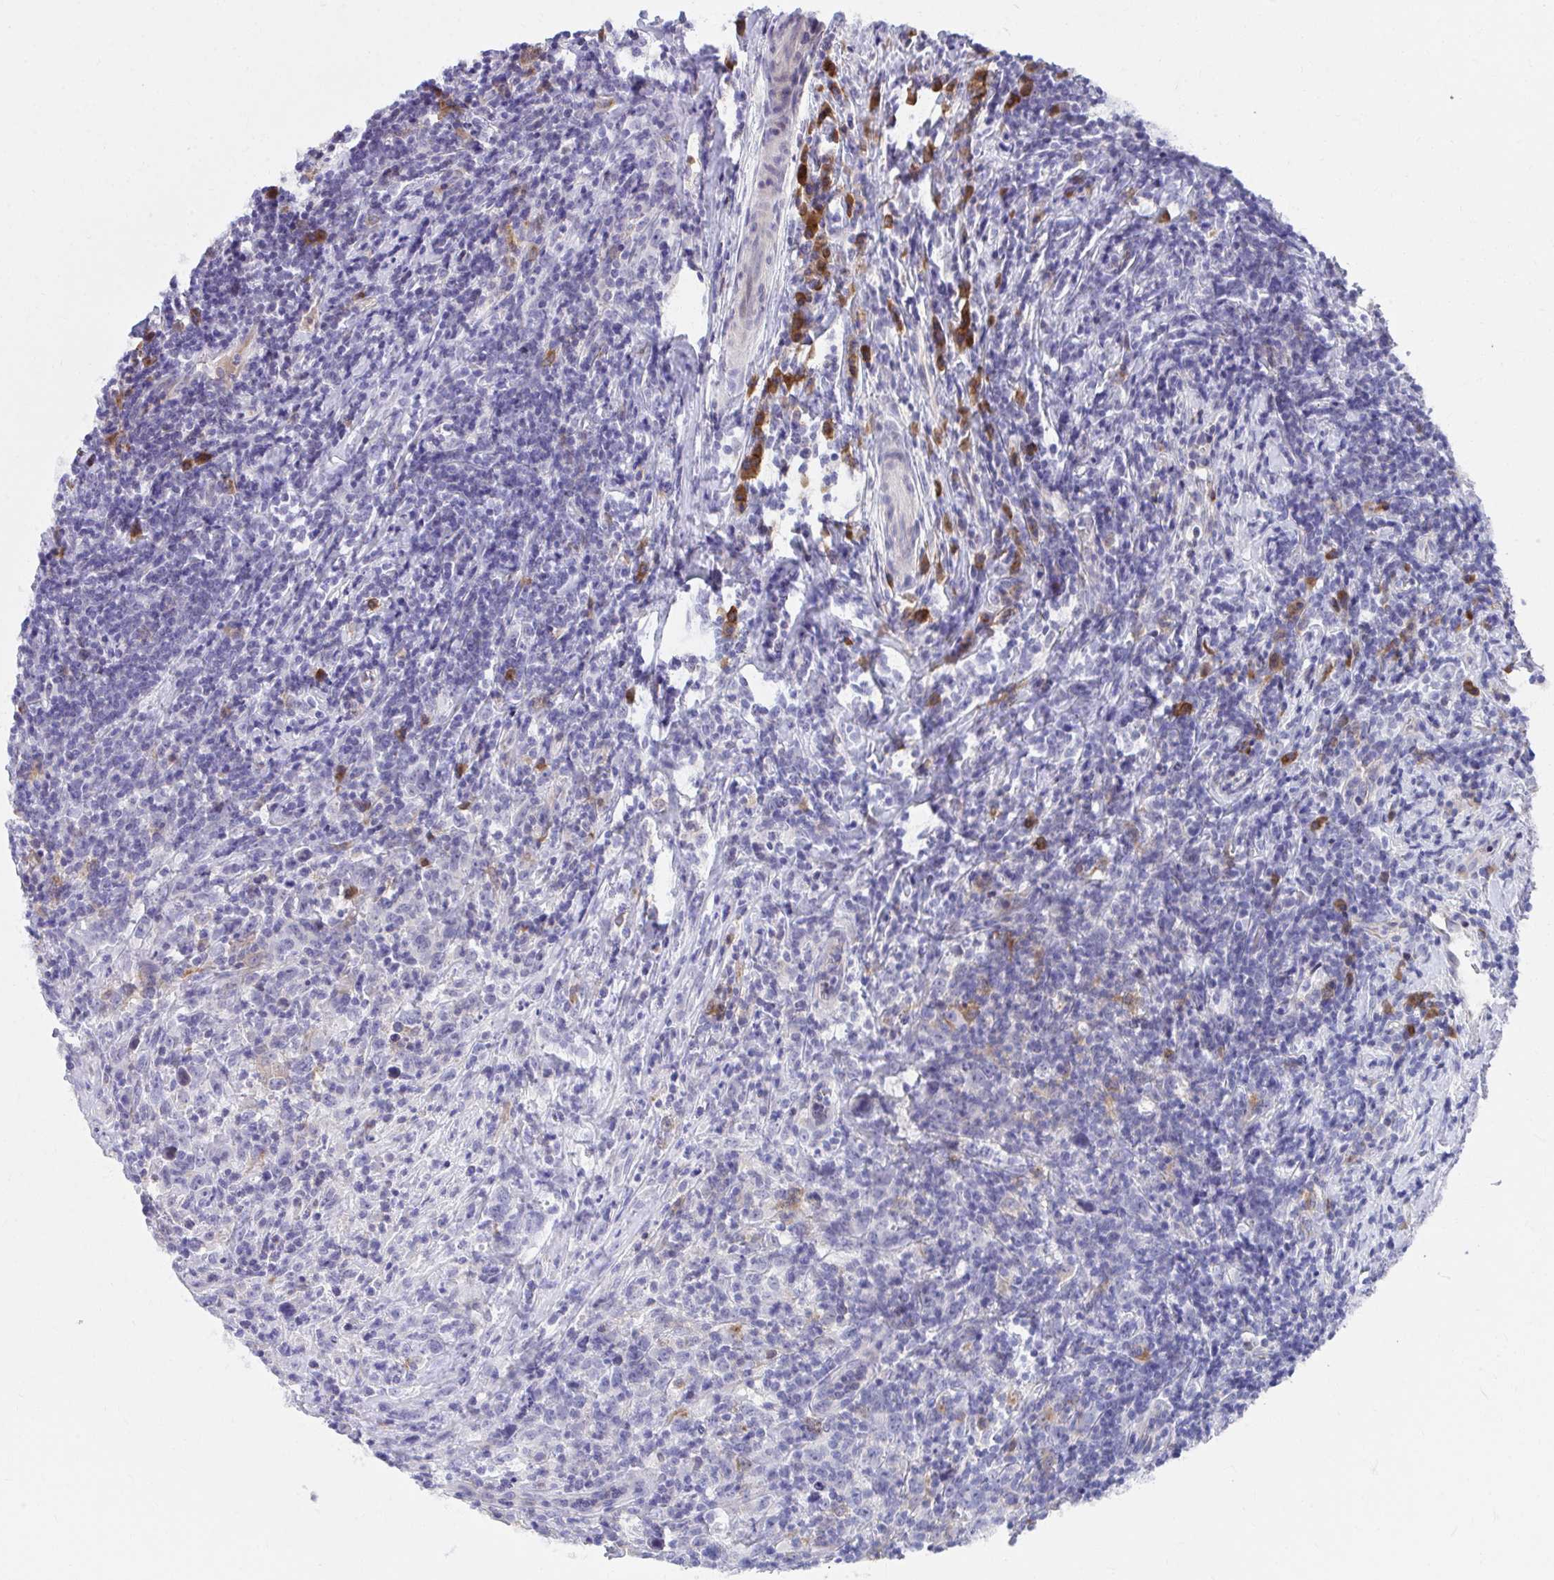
{"staining": {"intensity": "negative", "quantity": "none", "location": "none"}, "tissue": "lymphoma", "cell_type": "Tumor cells", "image_type": "cancer", "snomed": [{"axis": "morphology", "description": "Hodgkin's disease, NOS"}, {"axis": "topography", "description": "Lymph node"}], "caption": "Immunohistochemistry photomicrograph of lymphoma stained for a protein (brown), which shows no positivity in tumor cells. The staining was performed using DAB to visualize the protein expression in brown, while the nuclei were stained in blue with hematoxylin (Magnification: 20x).", "gene": "SLAMF7", "patient": {"sex": "female", "age": 18}}